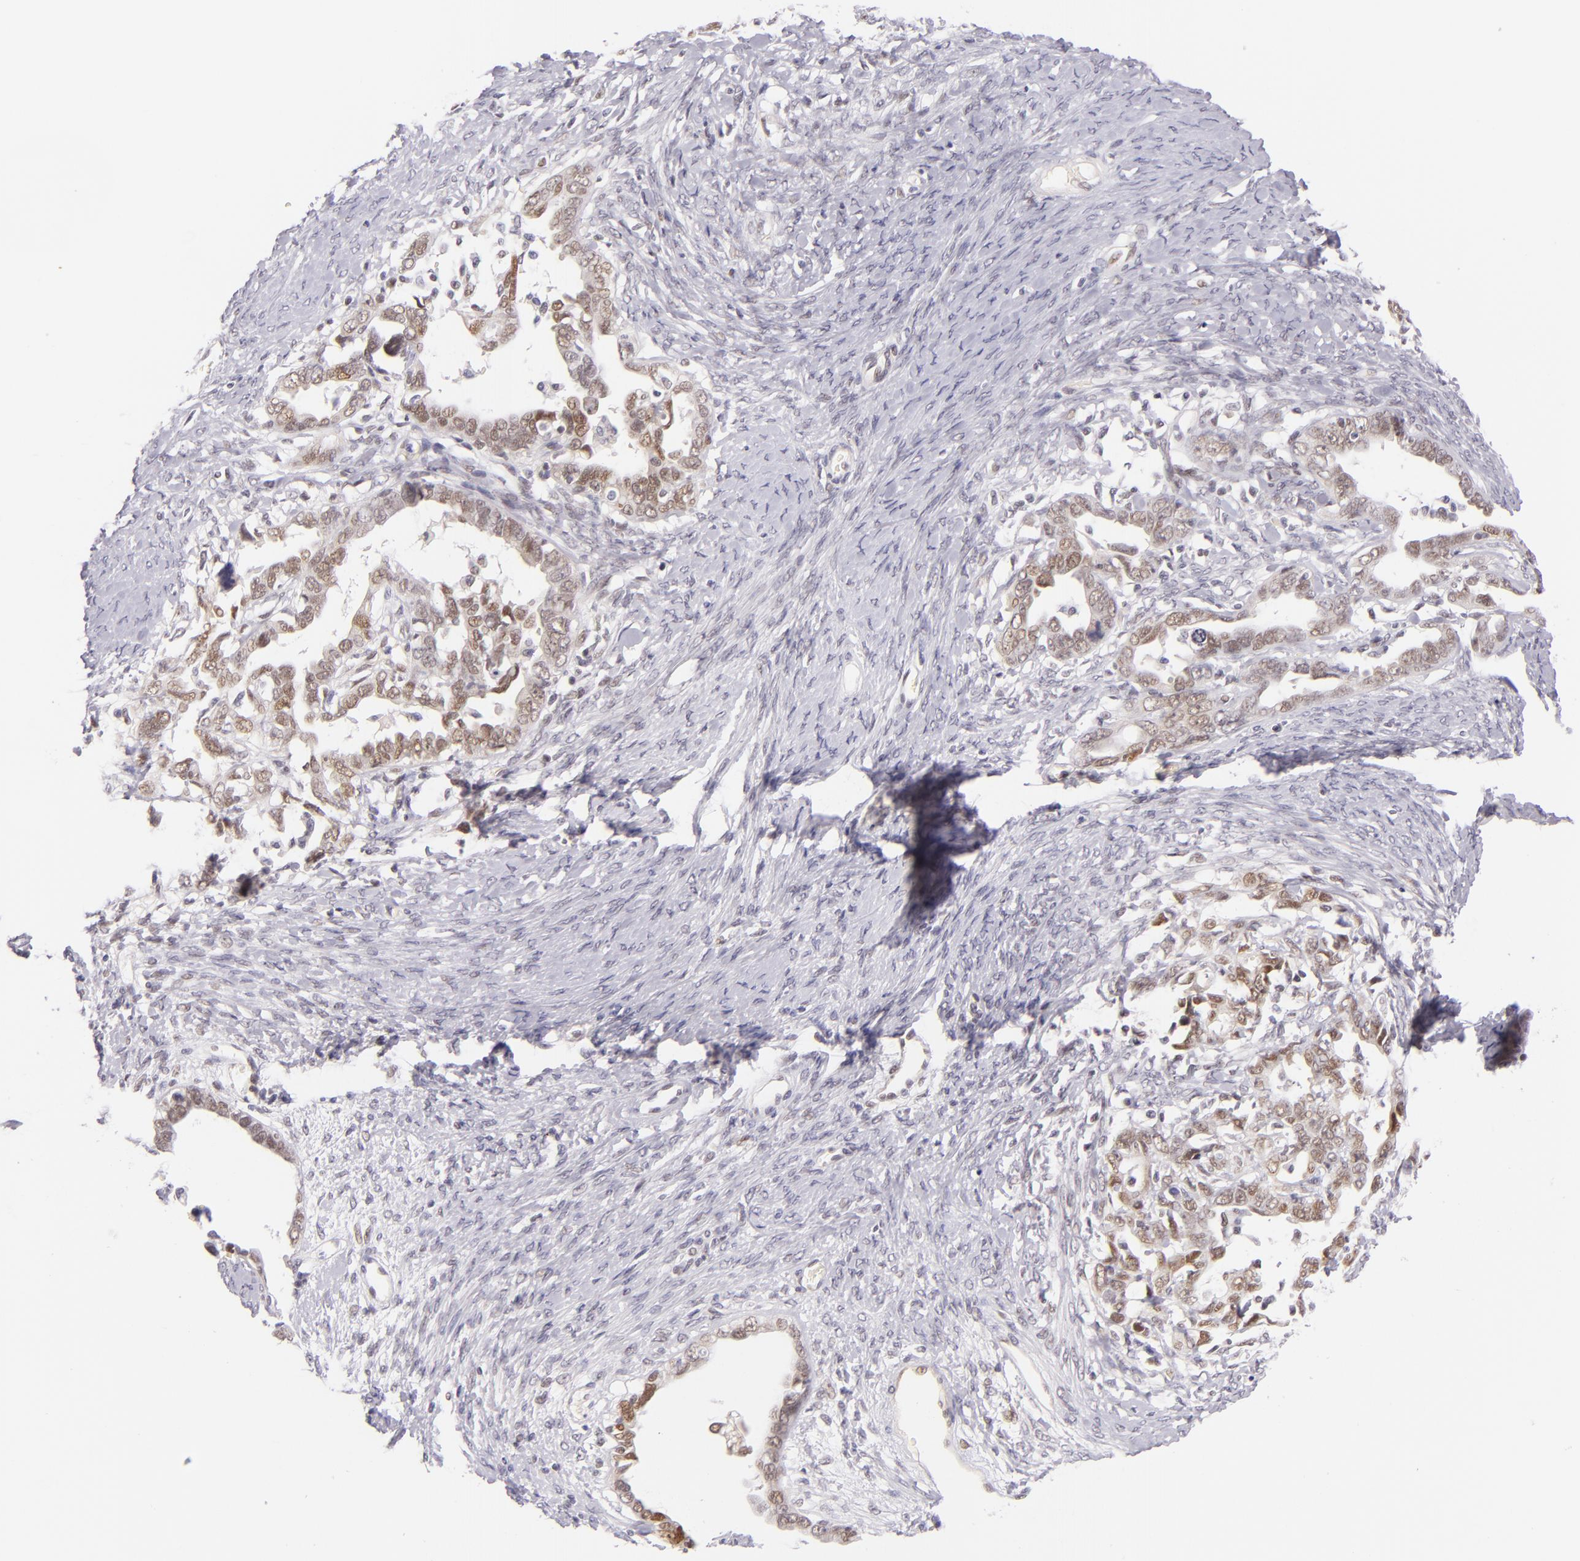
{"staining": {"intensity": "moderate", "quantity": ">75%", "location": "nuclear"}, "tissue": "ovarian cancer", "cell_type": "Tumor cells", "image_type": "cancer", "snomed": [{"axis": "morphology", "description": "Cystadenocarcinoma, serous, NOS"}, {"axis": "topography", "description": "Ovary"}], "caption": "DAB (3,3'-diaminobenzidine) immunohistochemical staining of human ovarian serous cystadenocarcinoma demonstrates moderate nuclear protein positivity in about >75% of tumor cells. (DAB IHC, brown staining for protein, blue staining for nuclei).", "gene": "BCL3", "patient": {"sex": "female", "age": 69}}